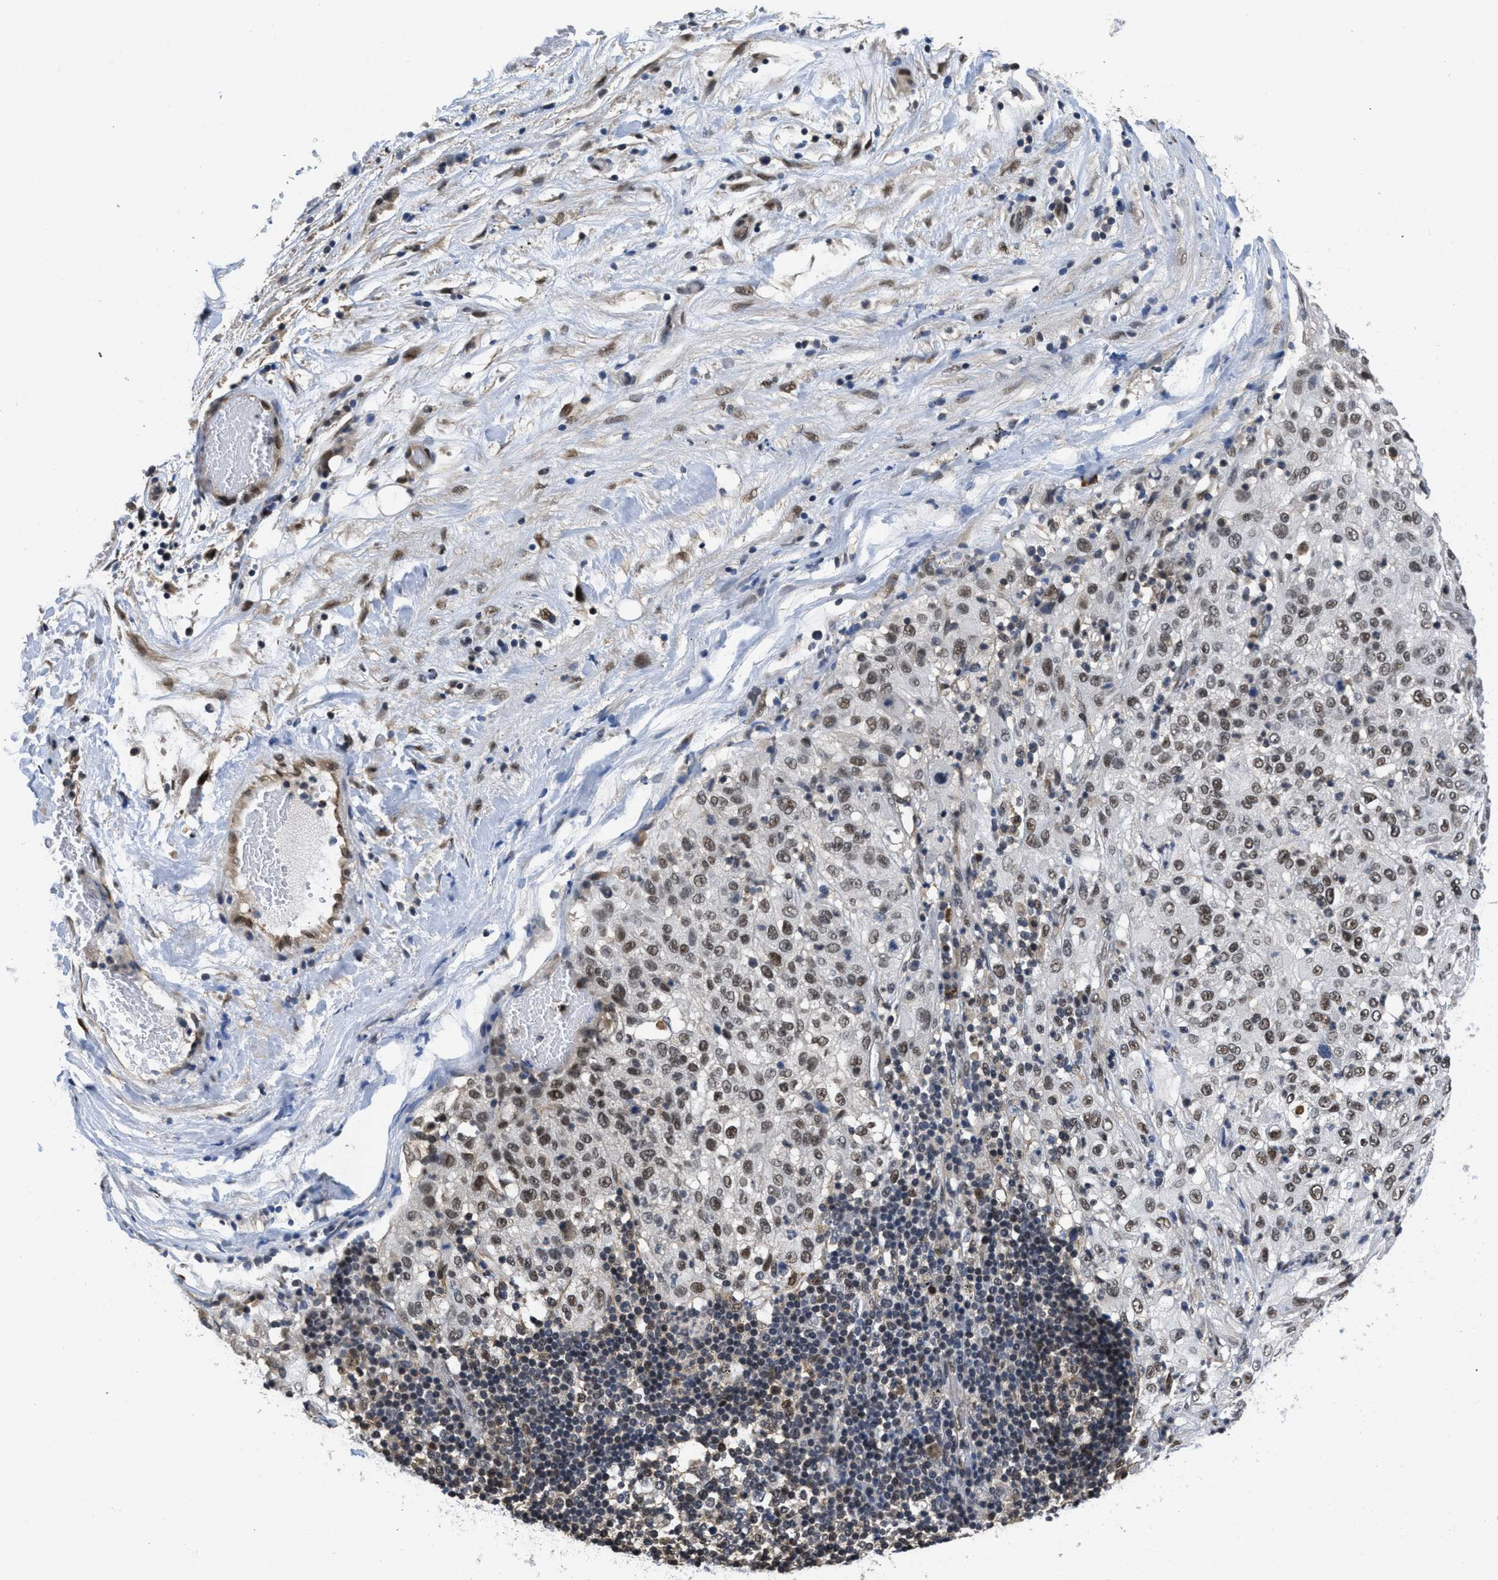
{"staining": {"intensity": "moderate", "quantity": "25%-75%", "location": "nuclear"}, "tissue": "lung cancer", "cell_type": "Tumor cells", "image_type": "cancer", "snomed": [{"axis": "morphology", "description": "Inflammation, NOS"}, {"axis": "morphology", "description": "Squamous cell carcinoma, NOS"}, {"axis": "topography", "description": "Lymph node"}, {"axis": "topography", "description": "Soft tissue"}, {"axis": "topography", "description": "Lung"}], "caption": "This photomicrograph reveals immunohistochemistry staining of lung cancer, with medium moderate nuclear expression in approximately 25%-75% of tumor cells.", "gene": "CUL4B", "patient": {"sex": "male", "age": 66}}